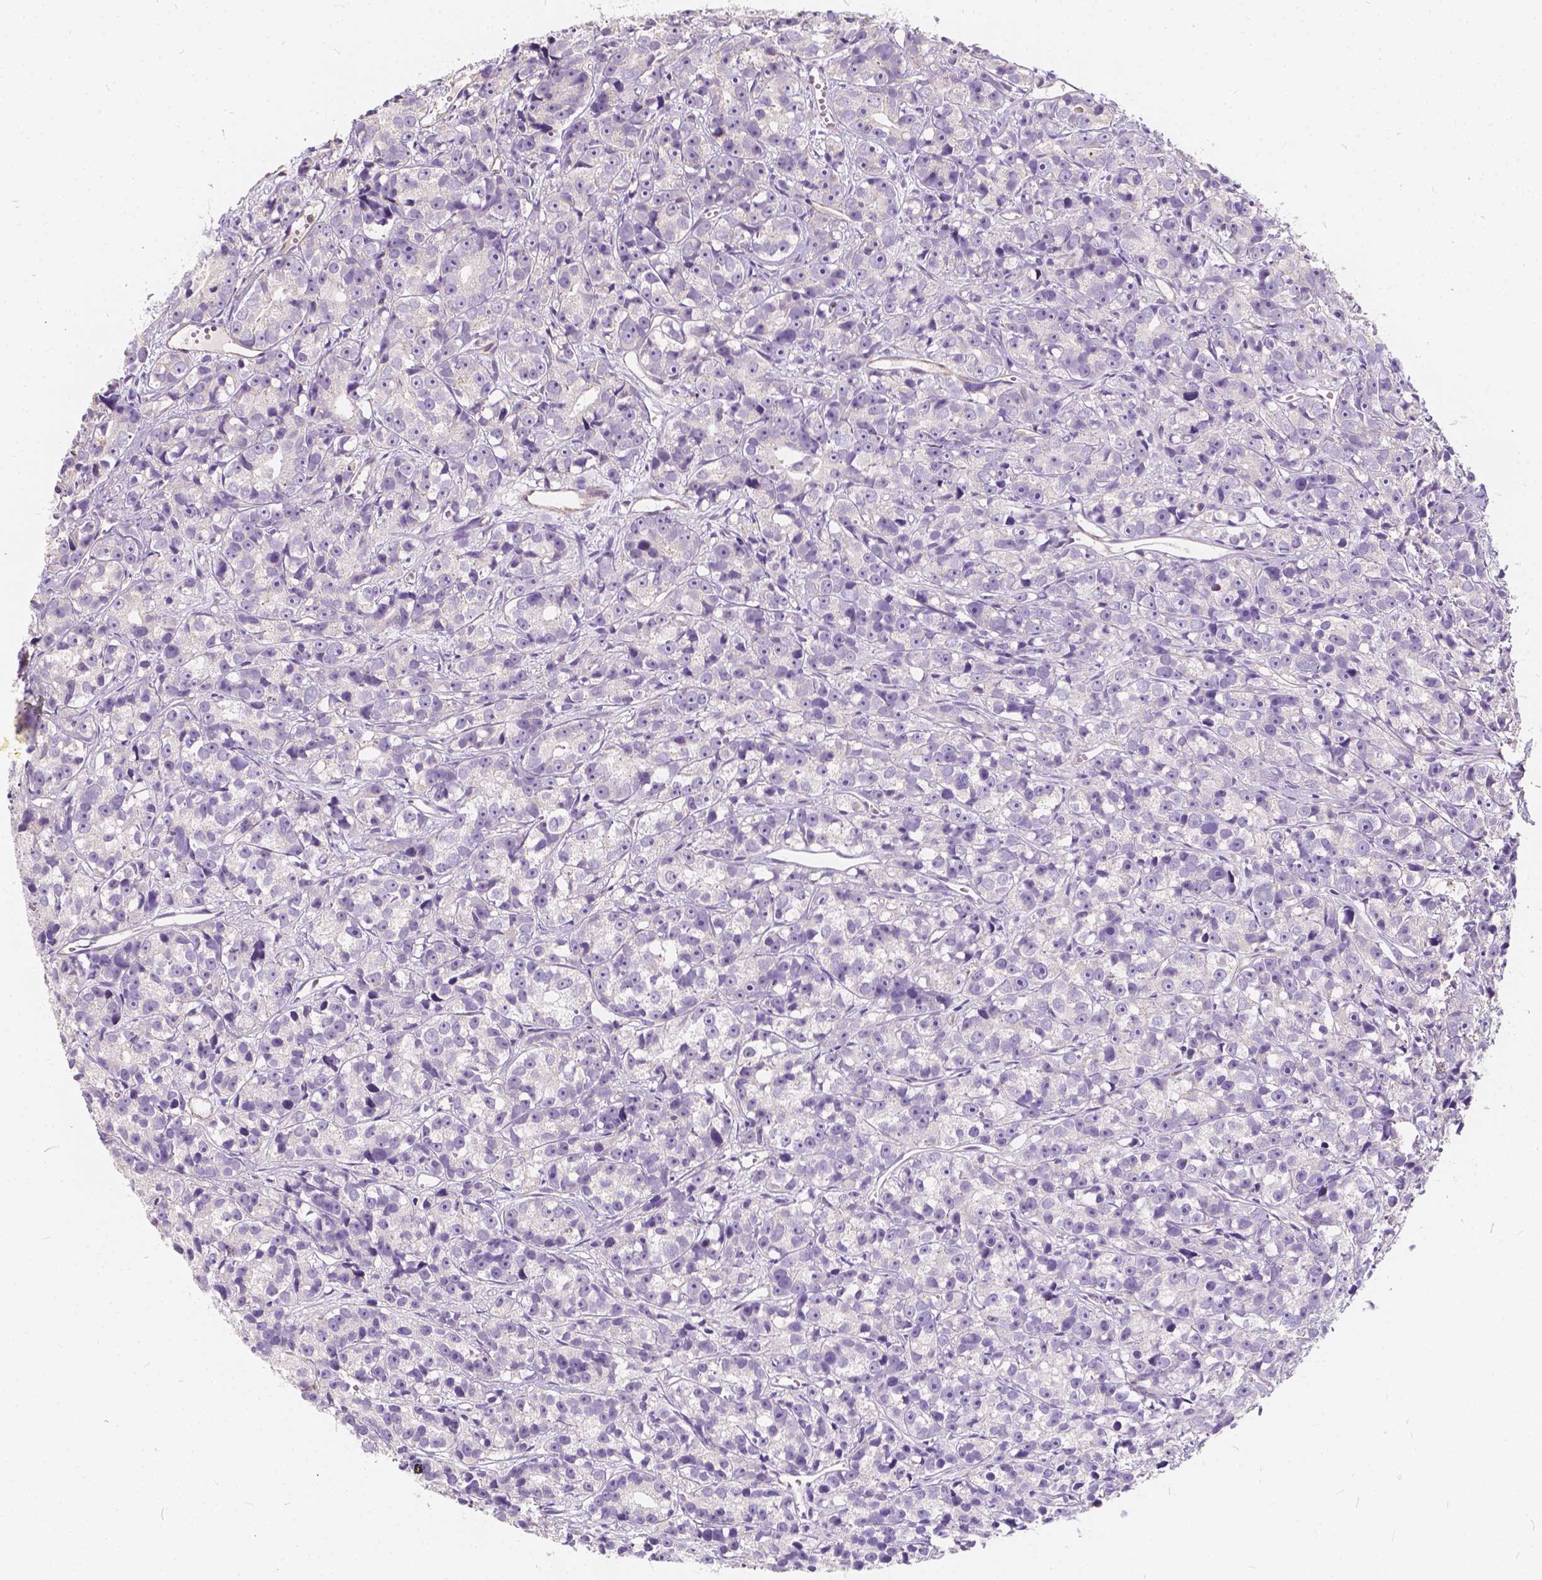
{"staining": {"intensity": "negative", "quantity": "none", "location": "none"}, "tissue": "prostate cancer", "cell_type": "Tumor cells", "image_type": "cancer", "snomed": [{"axis": "morphology", "description": "Adenocarcinoma, High grade"}, {"axis": "topography", "description": "Prostate"}], "caption": "Tumor cells are negative for protein expression in human high-grade adenocarcinoma (prostate).", "gene": "KIAA0513", "patient": {"sex": "male", "age": 77}}